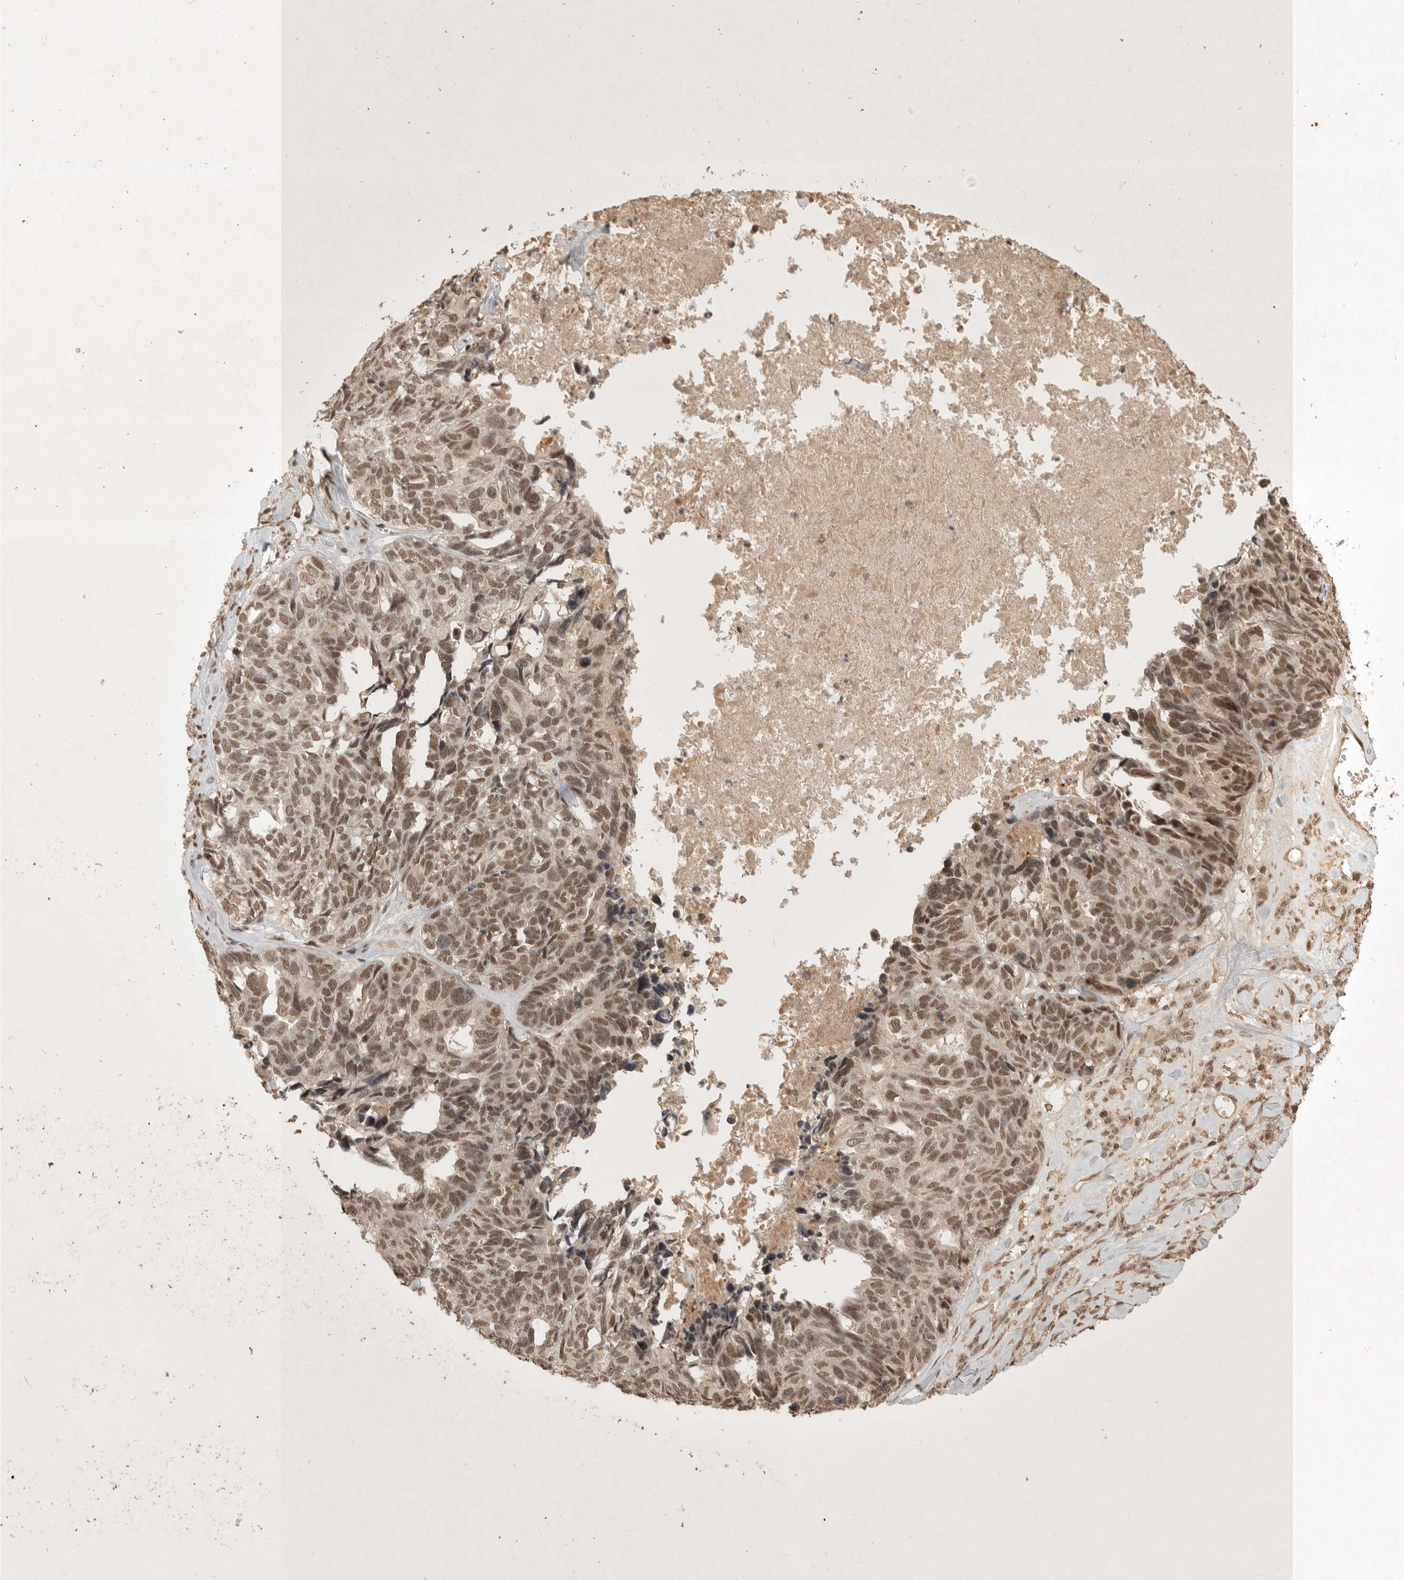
{"staining": {"intensity": "moderate", "quantity": ">75%", "location": "nuclear"}, "tissue": "ovarian cancer", "cell_type": "Tumor cells", "image_type": "cancer", "snomed": [{"axis": "morphology", "description": "Cystadenocarcinoma, serous, NOS"}, {"axis": "topography", "description": "Ovary"}], "caption": "Moderate nuclear expression for a protein is identified in approximately >75% of tumor cells of serous cystadenocarcinoma (ovarian) using immunohistochemistry (IHC).", "gene": "CBLL1", "patient": {"sex": "female", "age": 79}}